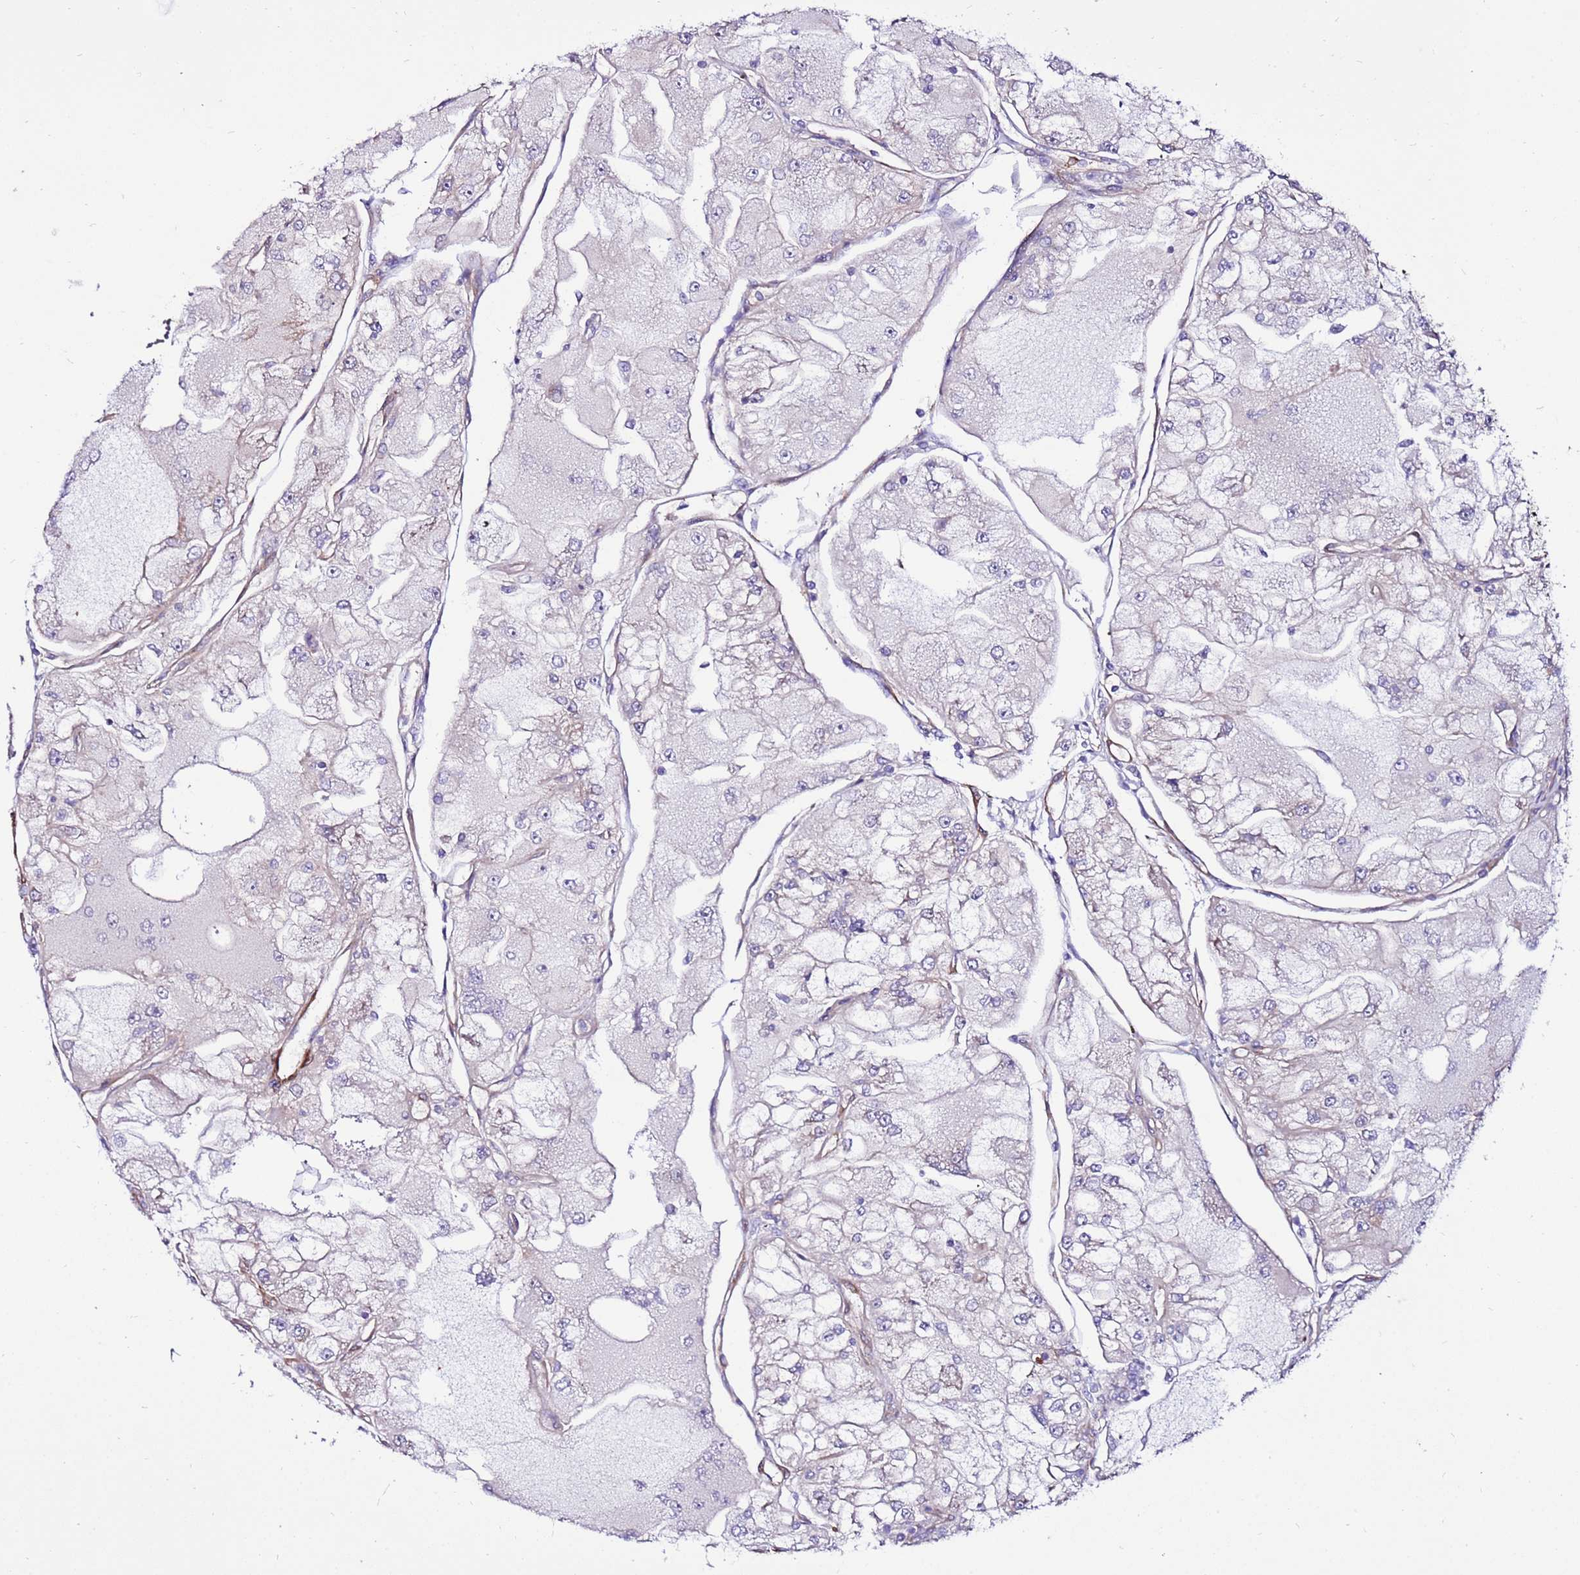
{"staining": {"intensity": "negative", "quantity": "none", "location": "none"}, "tissue": "renal cancer", "cell_type": "Tumor cells", "image_type": "cancer", "snomed": [{"axis": "morphology", "description": "Adenocarcinoma, NOS"}, {"axis": "topography", "description": "Kidney"}], "caption": "Tumor cells are negative for protein expression in human adenocarcinoma (renal).", "gene": "EI24", "patient": {"sex": "female", "age": 72}}